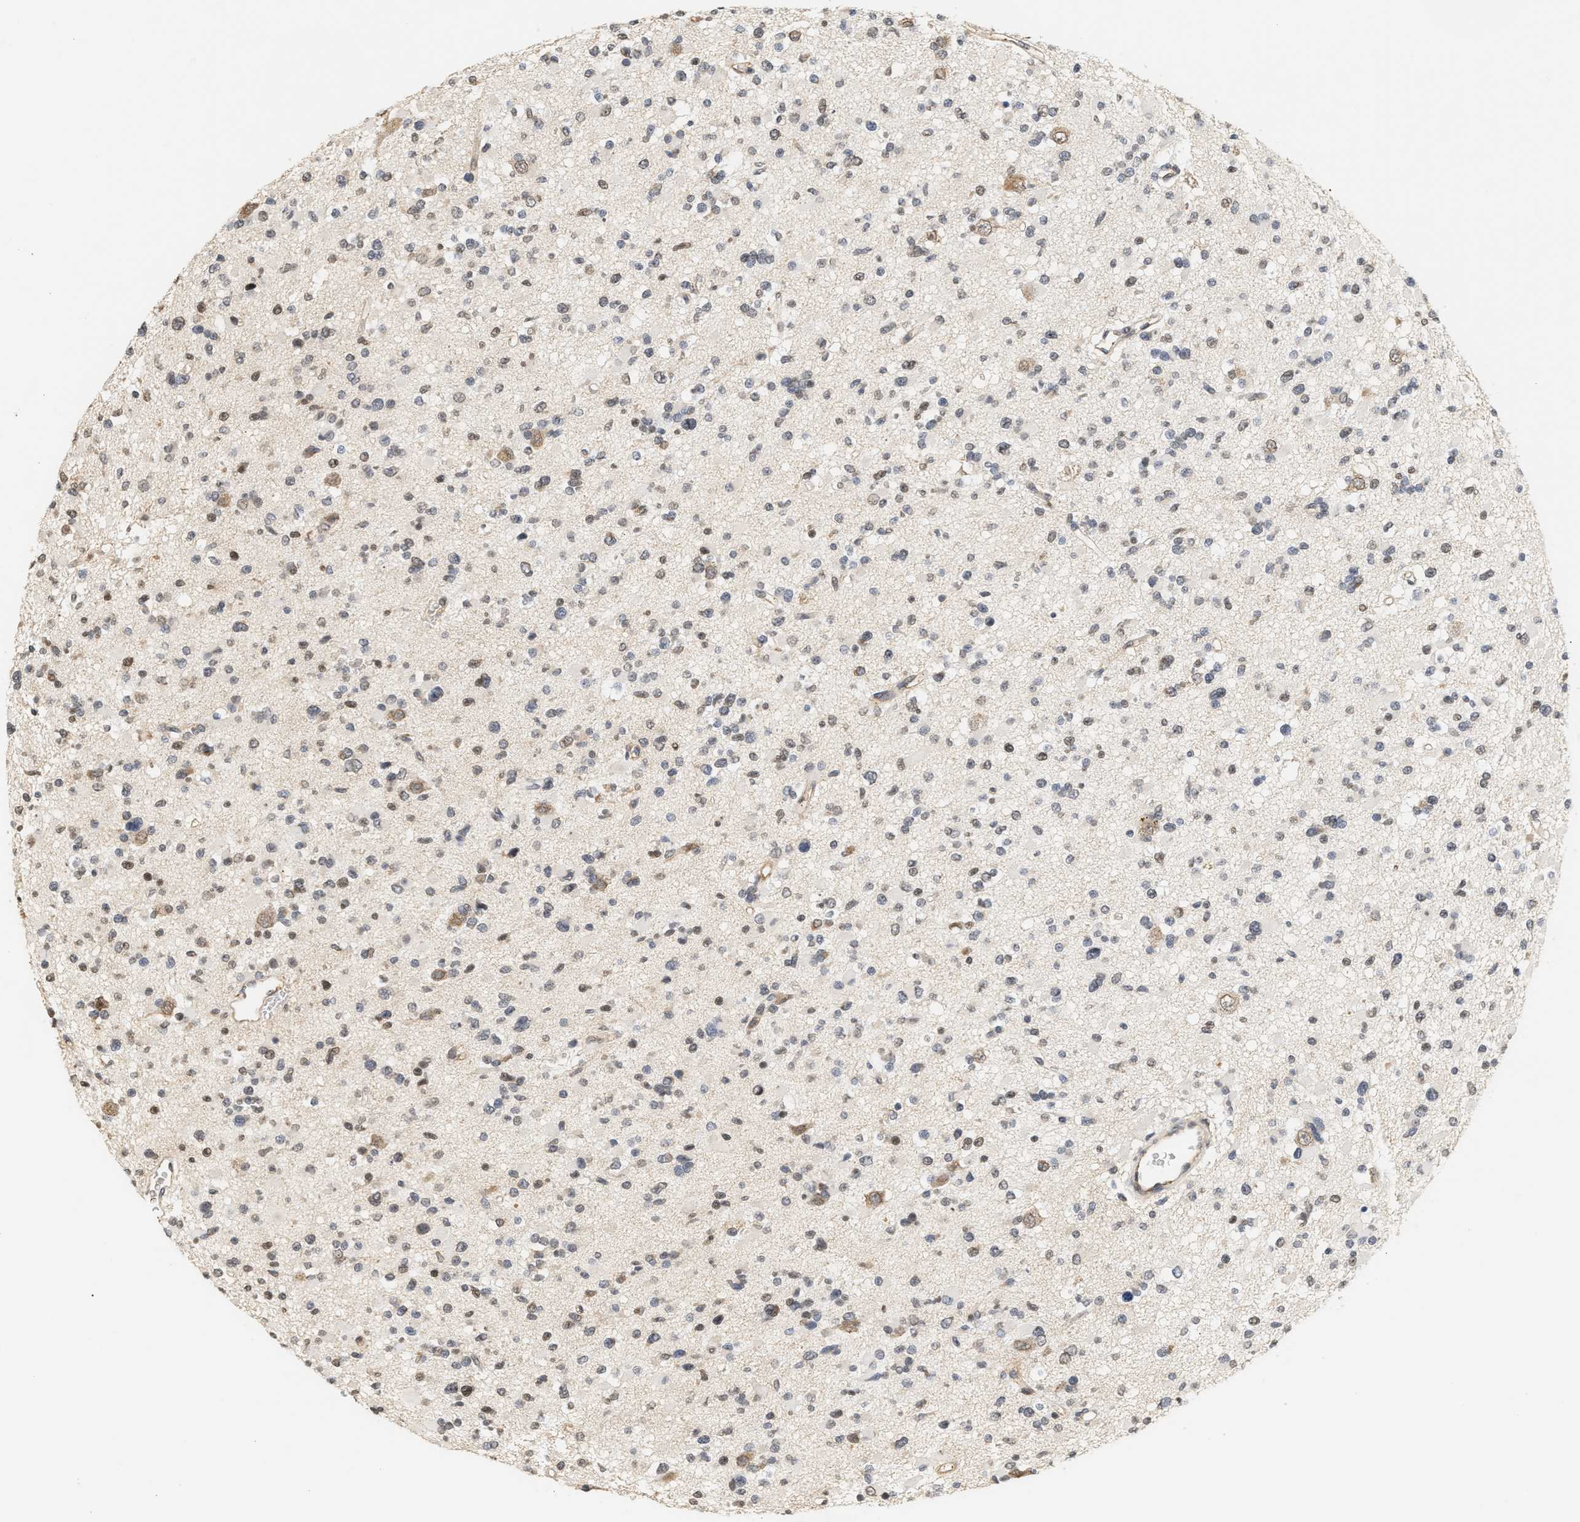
{"staining": {"intensity": "weak", "quantity": "25%-75%", "location": "nuclear"}, "tissue": "glioma", "cell_type": "Tumor cells", "image_type": "cancer", "snomed": [{"axis": "morphology", "description": "Glioma, malignant, Low grade"}, {"axis": "topography", "description": "Brain"}], "caption": "Tumor cells show low levels of weak nuclear staining in about 25%-75% of cells in glioma.", "gene": "PLXND1", "patient": {"sex": "female", "age": 22}}